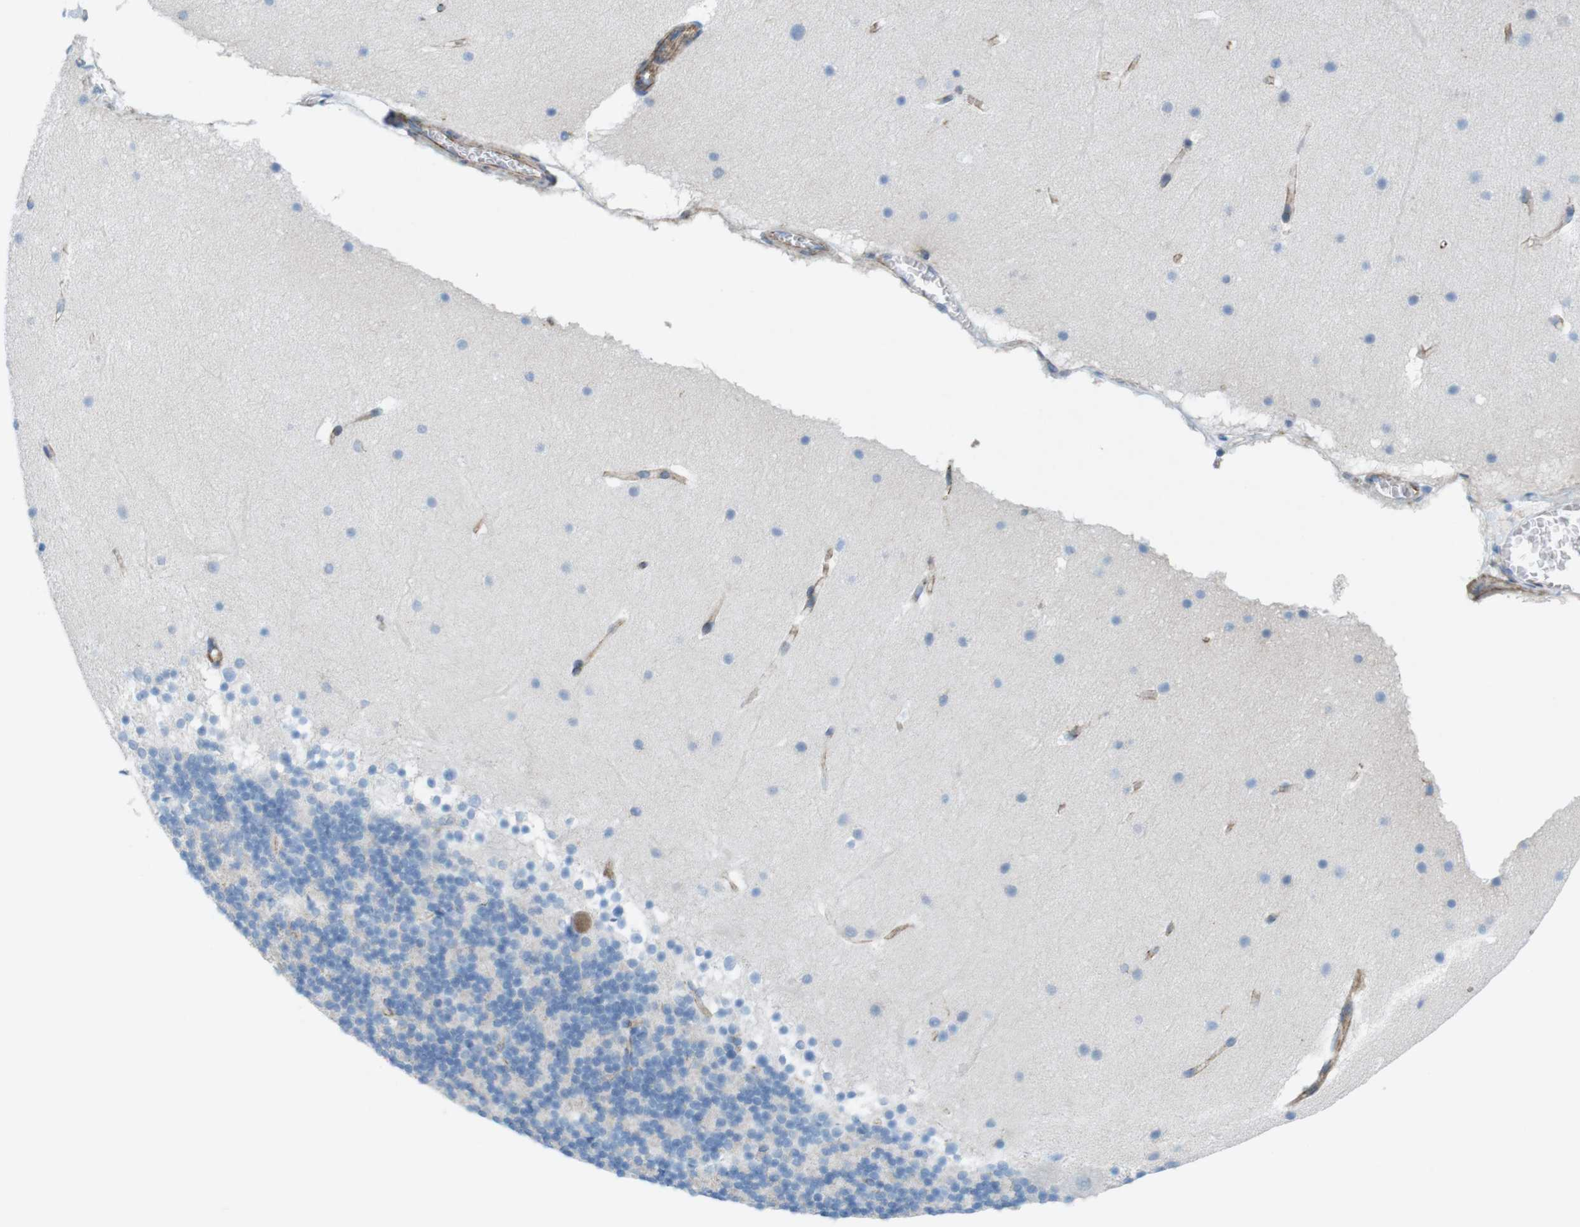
{"staining": {"intensity": "negative", "quantity": "none", "location": "none"}, "tissue": "cerebellum", "cell_type": "Cells in granular layer", "image_type": "normal", "snomed": [{"axis": "morphology", "description": "Normal tissue, NOS"}, {"axis": "topography", "description": "Cerebellum"}], "caption": "An immunohistochemistry (IHC) histopathology image of benign cerebellum is shown. There is no staining in cells in granular layer of cerebellum. (DAB (3,3'-diaminobenzidine) immunohistochemistry visualized using brightfield microscopy, high magnification).", "gene": "MYH9", "patient": {"sex": "female", "age": 19}}